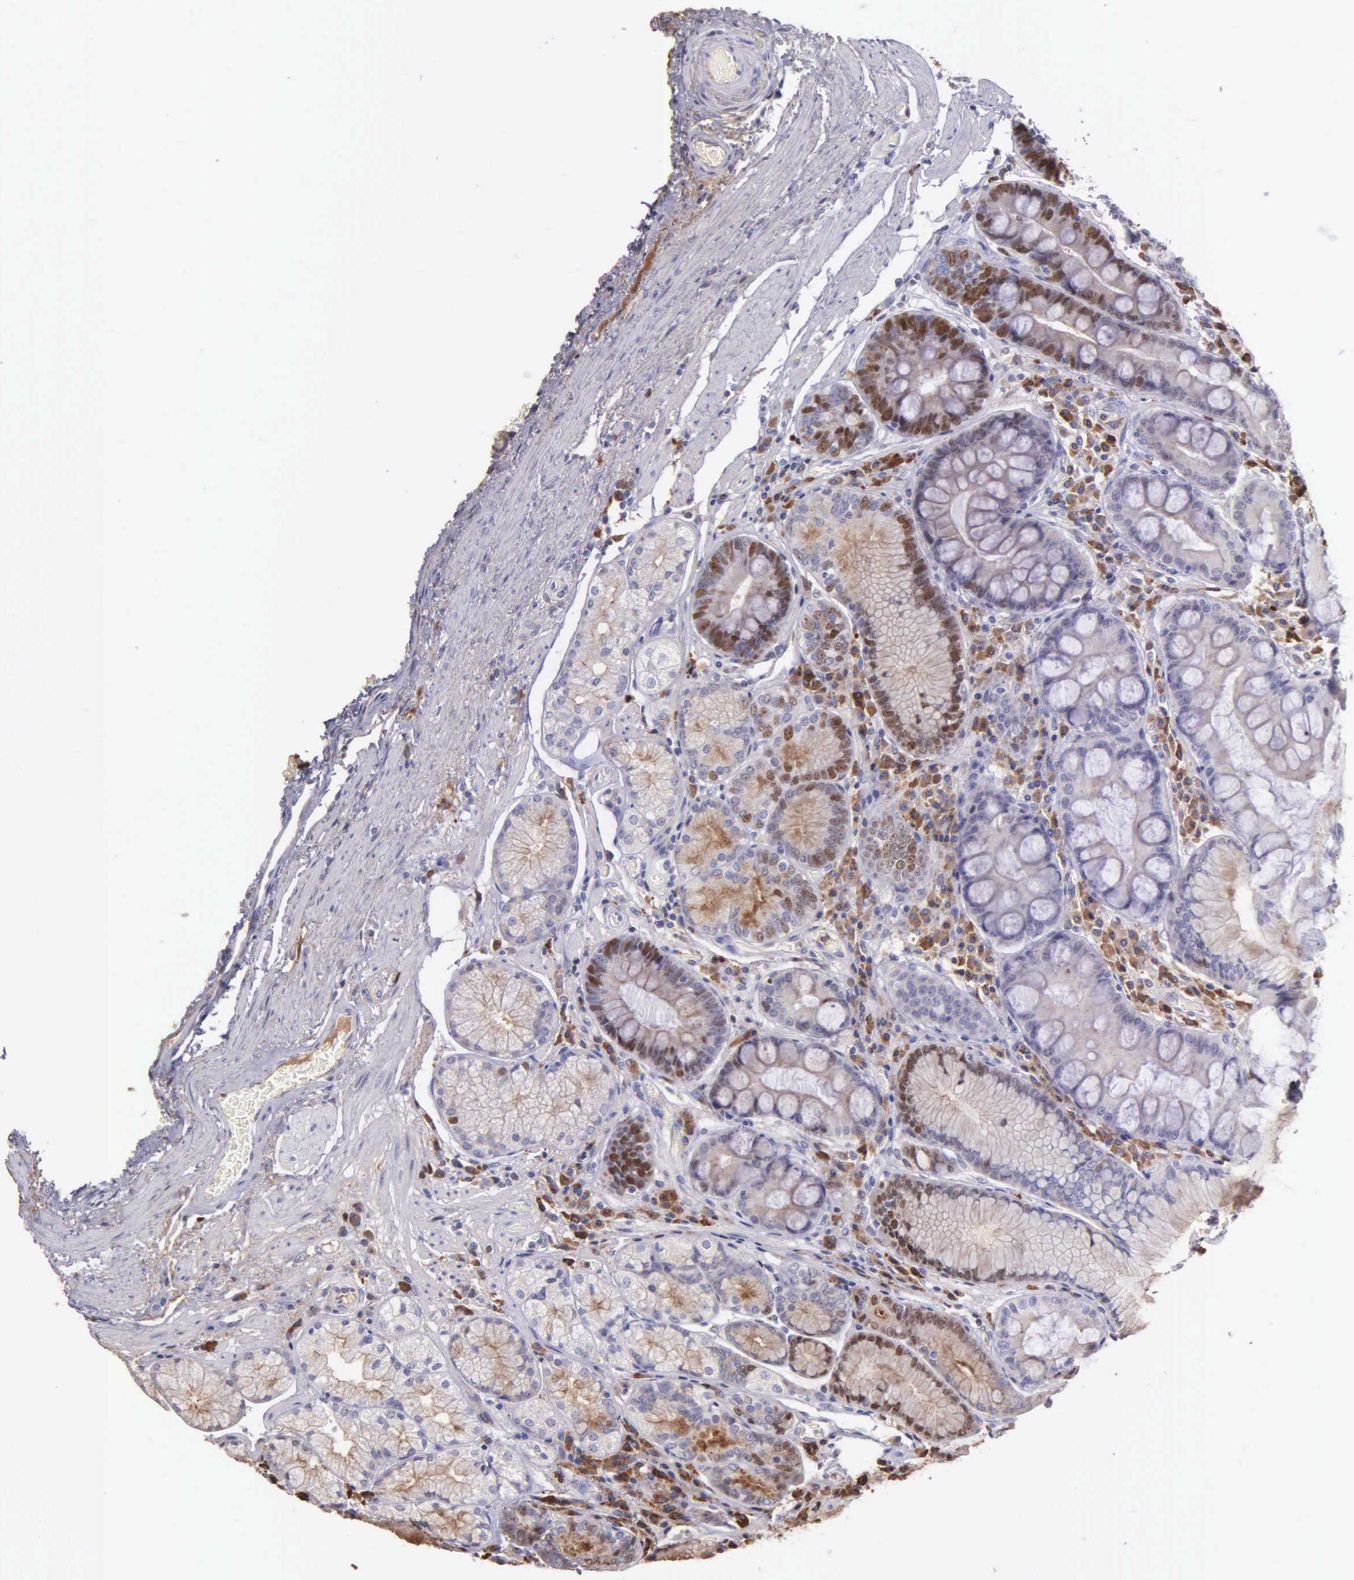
{"staining": {"intensity": "moderate", "quantity": "<25%", "location": "nuclear"}, "tissue": "stomach", "cell_type": "Glandular cells", "image_type": "normal", "snomed": [{"axis": "morphology", "description": "Normal tissue, NOS"}, {"axis": "topography", "description": "Stomach, lower"}], "caption": "High-power microscopy captured an immunohistochemistry (IHC) histopathology image of unremarkable stomach, revealing moderate nuclear expression in about <25% of glandular cells. (Brightfield microscopy of DAB IHC at high magnification).", "gene": "MCM5", "patient": {"sex": "female", "age": 93}}